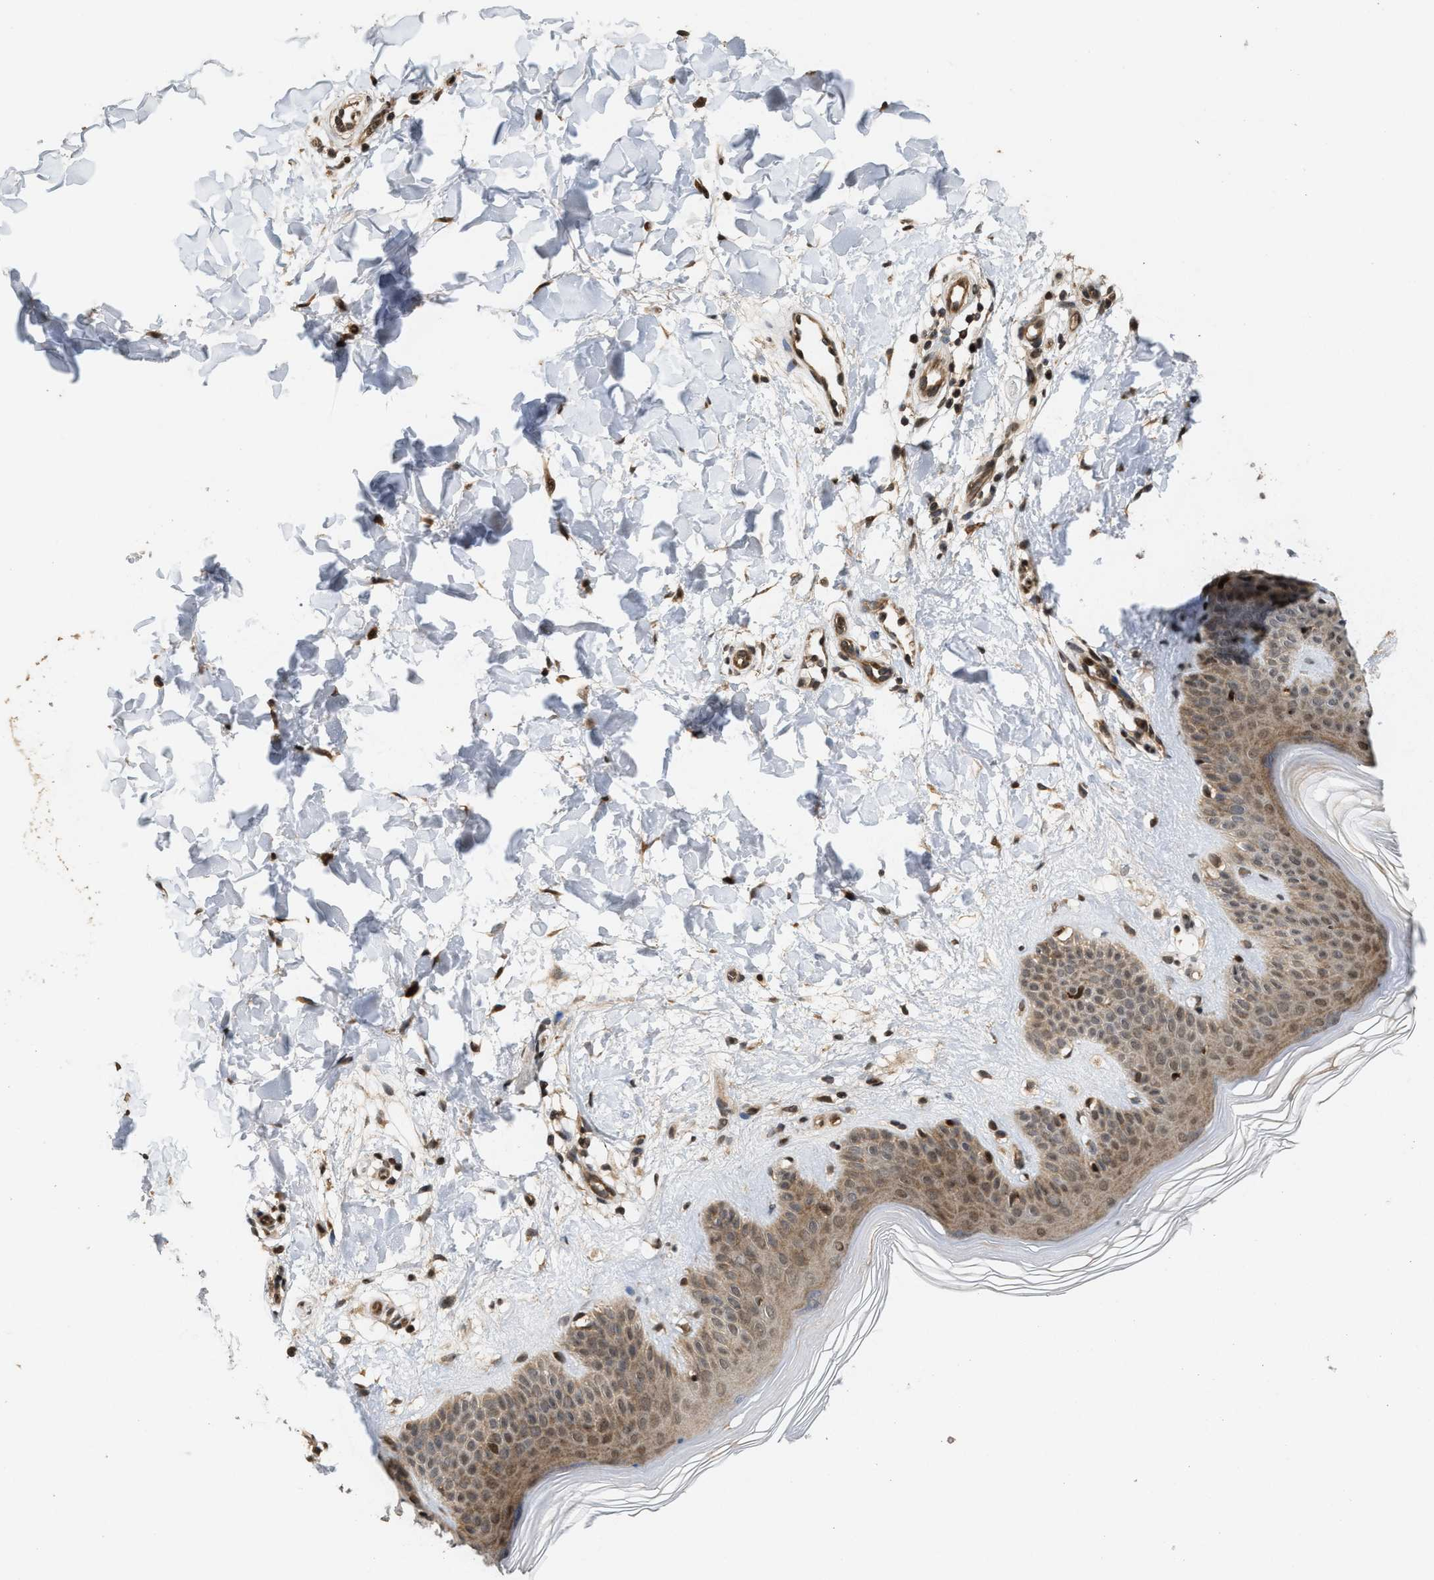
{"staining": {"intensity": "strong", "quantity": ">75%", "location": "cytoplasmic/membranous,nuclear"}, "tissue": "skin", "cell_type": "Fibroblasts", "image_type": "normal", "snomed": [{"axis": "morphology", "description": "Normal tissue, NOS"}, {"axis": "morphology", "description": "Malignant melanoma, Metastatic site"}, {"axis": "topography", "description": "Skin"}], "caption": "Protein analysis of unremarkable skin exhibits strong cytoplasmic/membranous,nuclear expression in approximately >75% of fibroblasts. The staining was performed using DAB to visualize the protein expression in brown, while the nuclei were stained in blue with hematoxylin (Magnification: 20x).", "gene": "ELP2", "patient": {"sex": "male", "age": 41}}